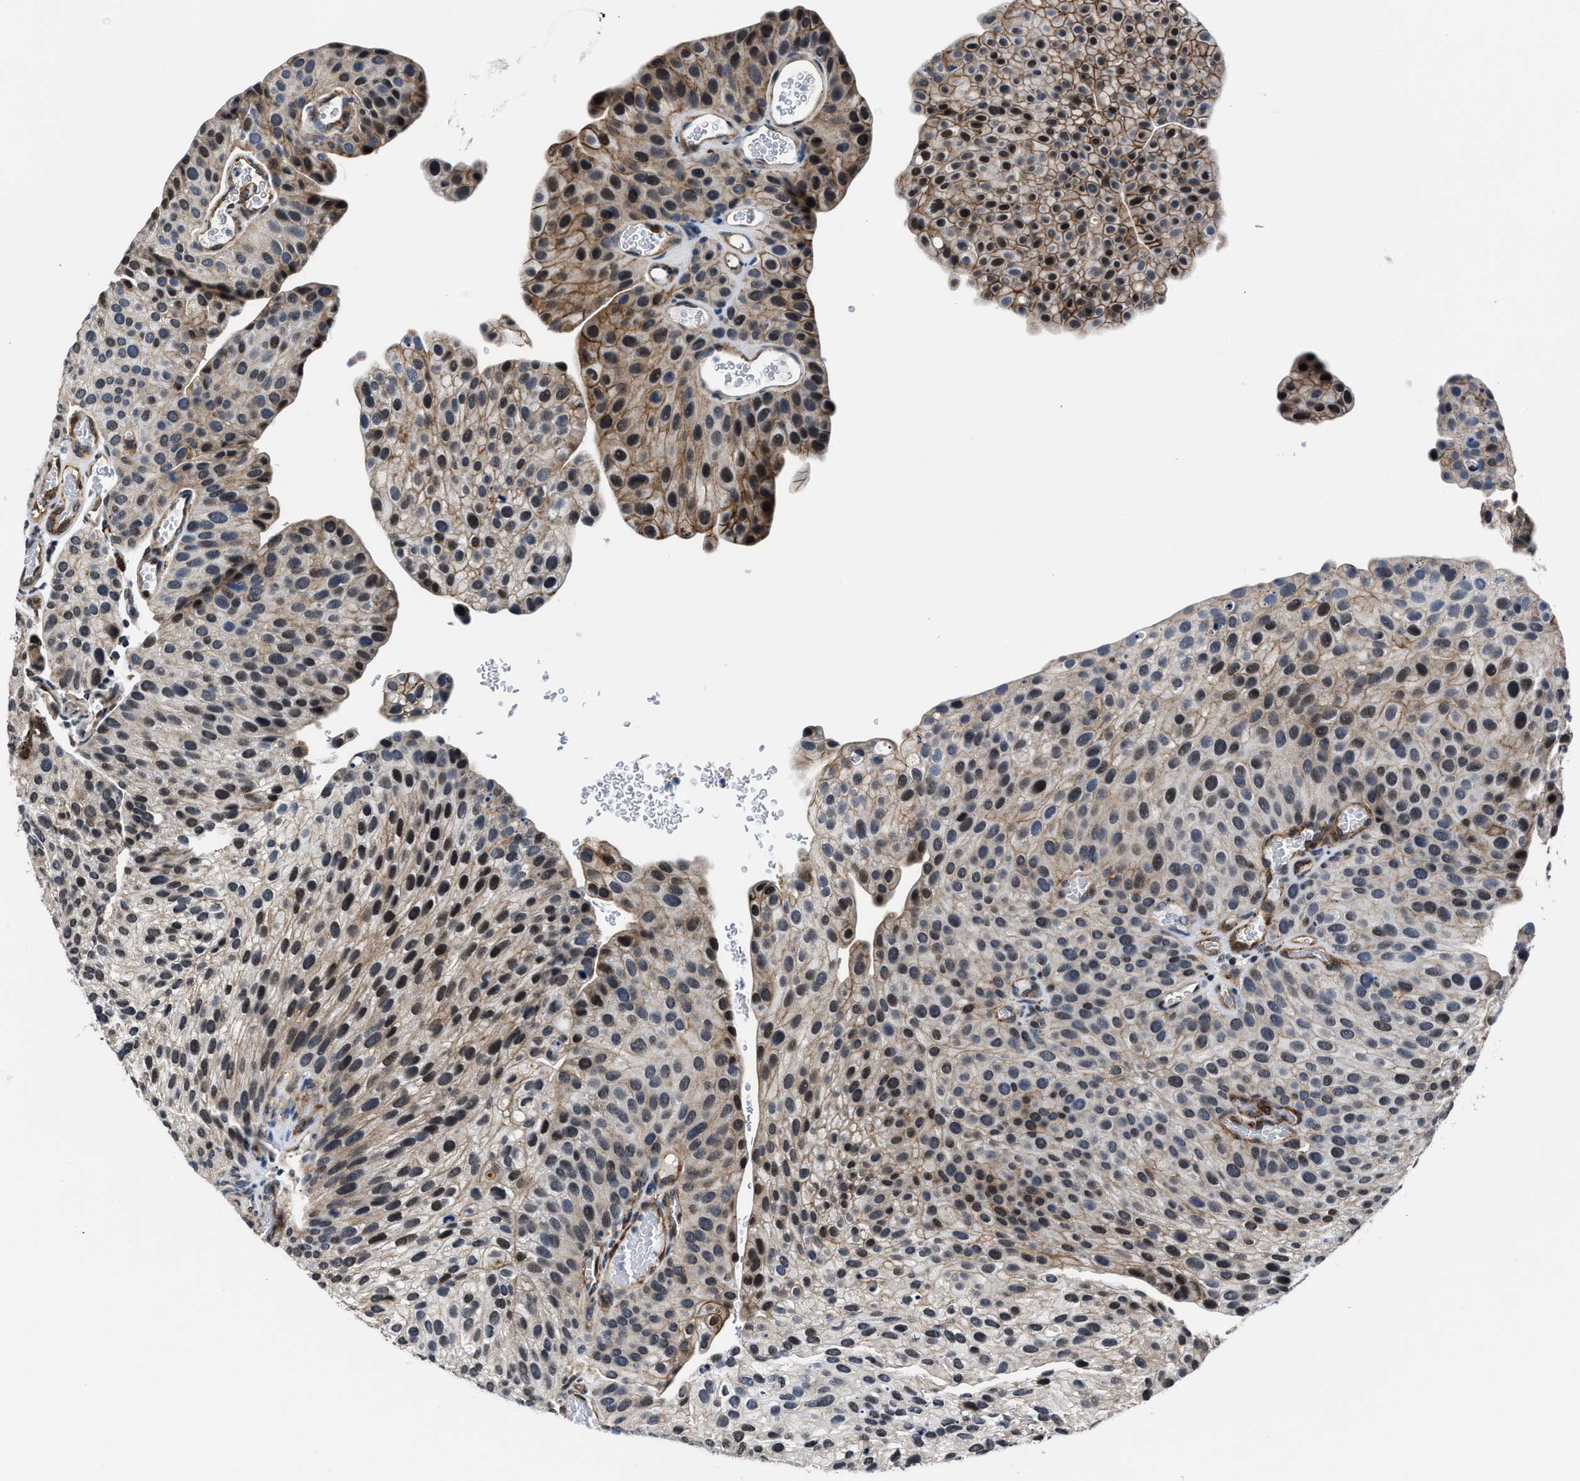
{"staining": {"intensity": "moderate", "quantity": ">75%", "location": "cytoplasmic/membranous,nuclear"}, "tissue": "urothelial cancer", "cell_type": "Tumor cells", "image_type": "cancer", "snomed": [{"axis": "morphology", "description": "Urothelial carcinoma, Low grade"}, {"axis": "topography", "description": "Smooth muscle"}, {"axis": "topography", "description": "Urinary bladder"}], "caption": "This histopathology image reveals urothelial cancer stained with IHC to label a protein in brown. The cytoplasmic/membranous and nuclear of tumor cells show moderate positivity for the protein. Nuclei are counter-stained blue.", "gene": "MARCKSL1", "patient": {"sex": "male", "age": 60}}